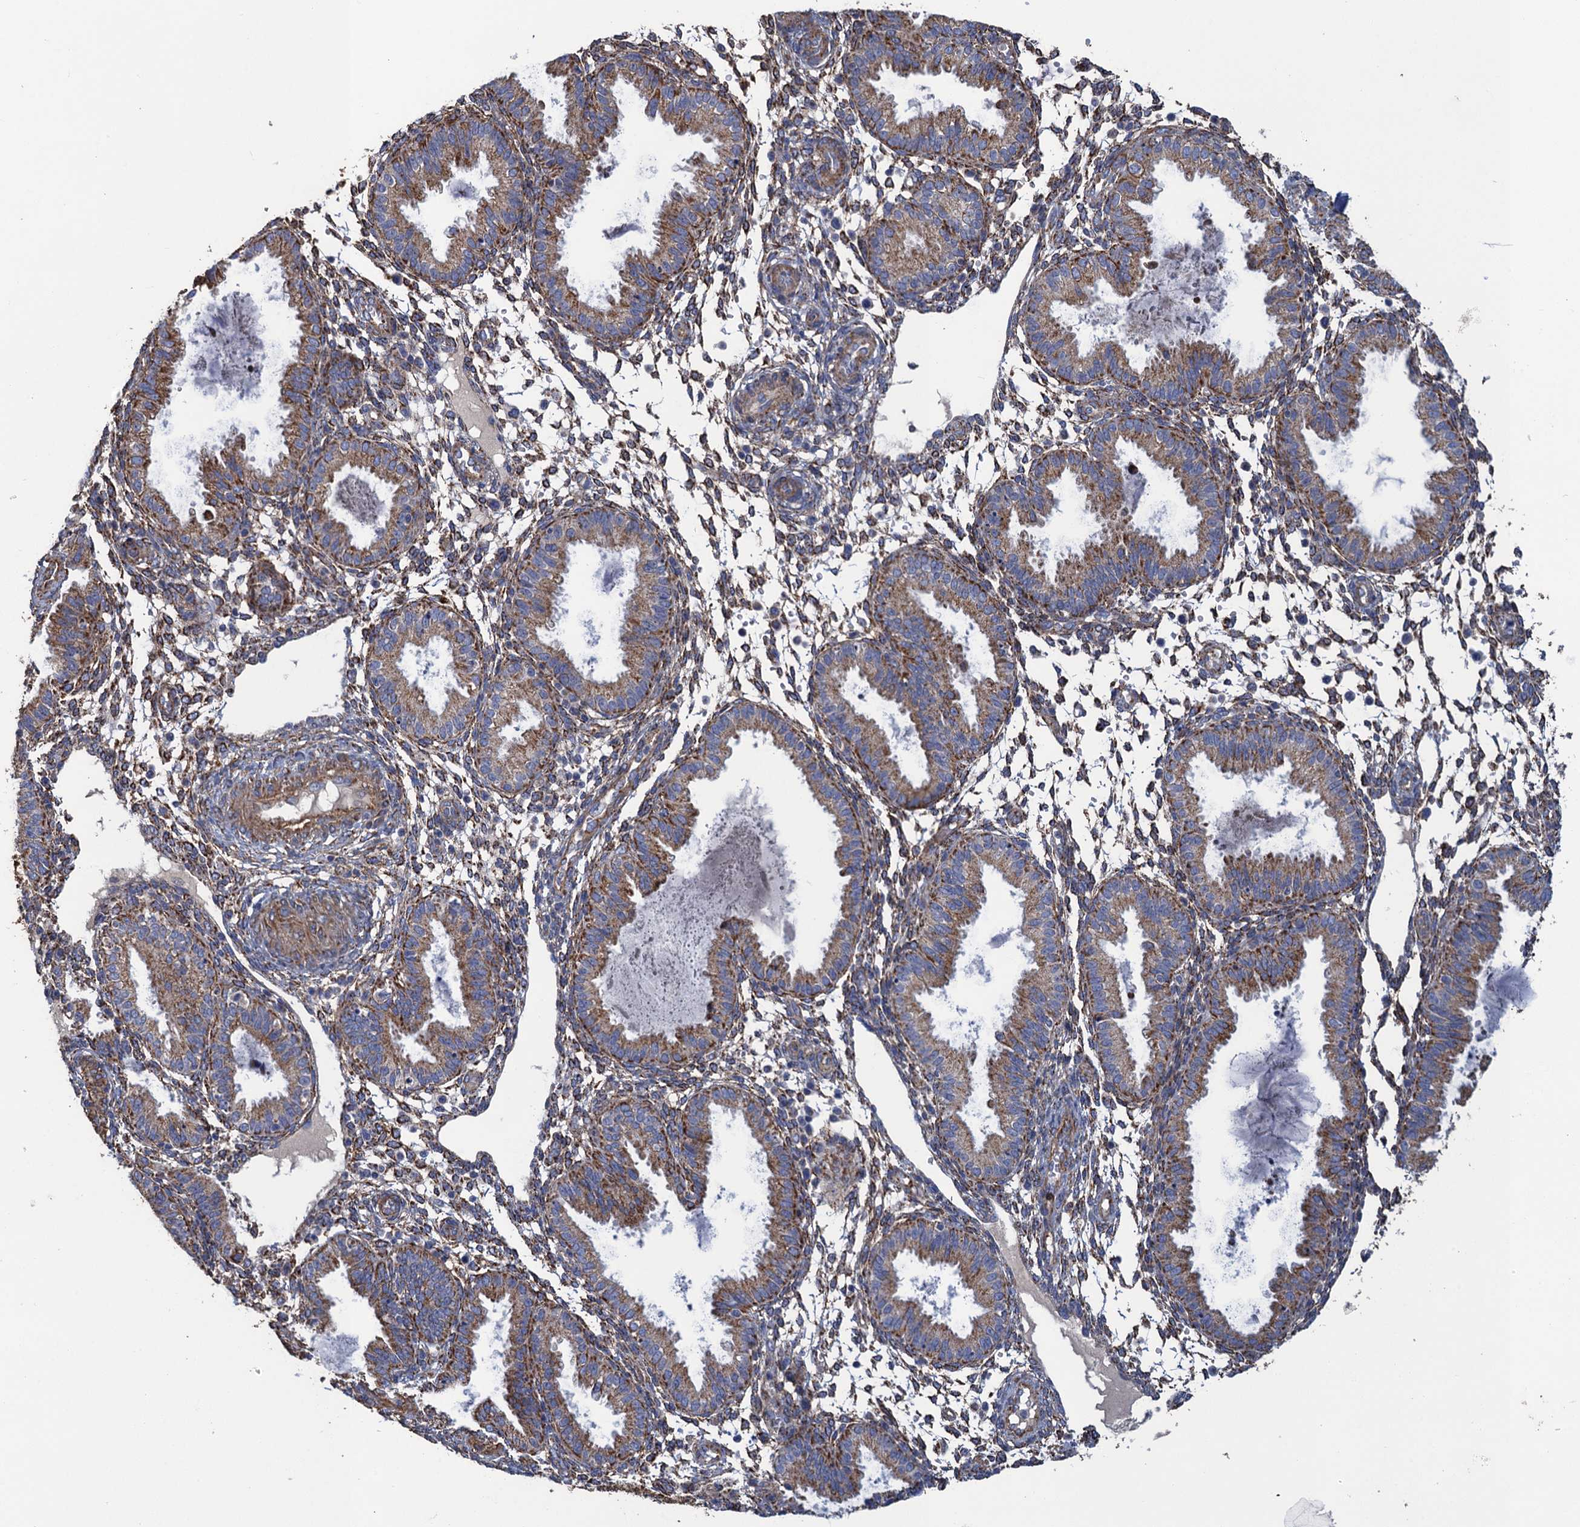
{"staining": {"intensity": "strong", "quantity": "25%-75%", "location": "cytoplasmic/membranous"}, "tissue": "endometrium", "cell_type": "Cells in endometrial stroma", "image_type": "normal", "snomed": [{"axis": "morphology", "description": "Normal tissue, NOS"}, {"axis": "topography", "description": "Endometrium"}], "caption": "Brown immunohistochemical staining in benign human endometrium reveals strong cytoplasmic/membranous expression in about 25%-75% of cells in endometrial stroma. Ihc stains the protein in brown and the nuclei are stained blue.", "gene": "ENSG00000260643", "patient": {"sex": "female", "age": 33}}